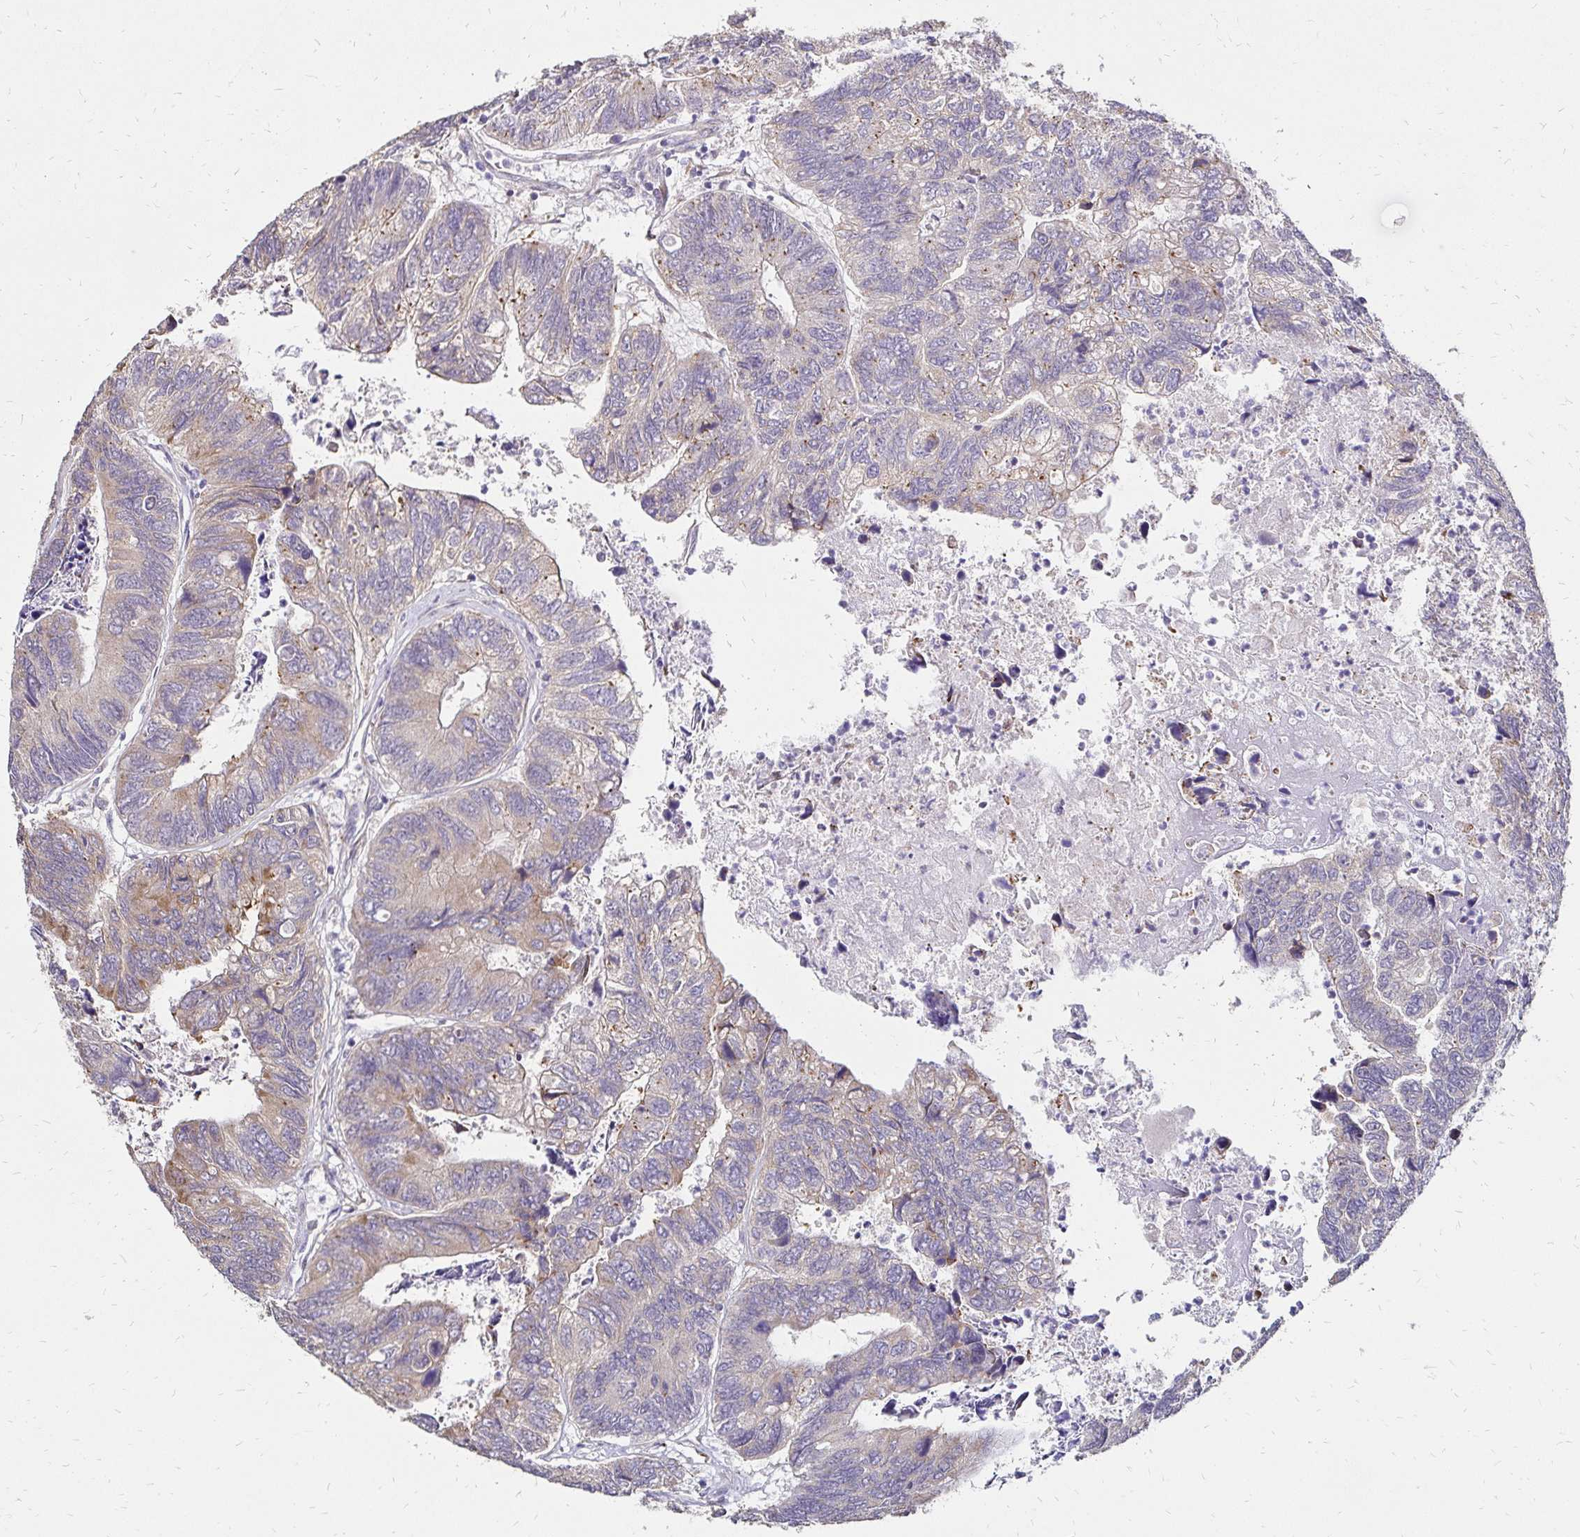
{"staining": {"intensity": "weak", "quantity": "<25%", "location": "cytoplasmic/membranous"}, "tissue": "colorectal cancer", "cell_type": "Tumor cells", "image_type": "cancer", "snomed": [{"axis": "morphology", "description": "Adenocarcinoma, NOS"}, {"axis": "topography", "description": "Colon"}], "caption": "The micrograph shows no significant staining in tumor cells of colorectal adenocarcinoma.", "gene": "PRIMA1", "patient": {"sex": "female", "age": 67}}